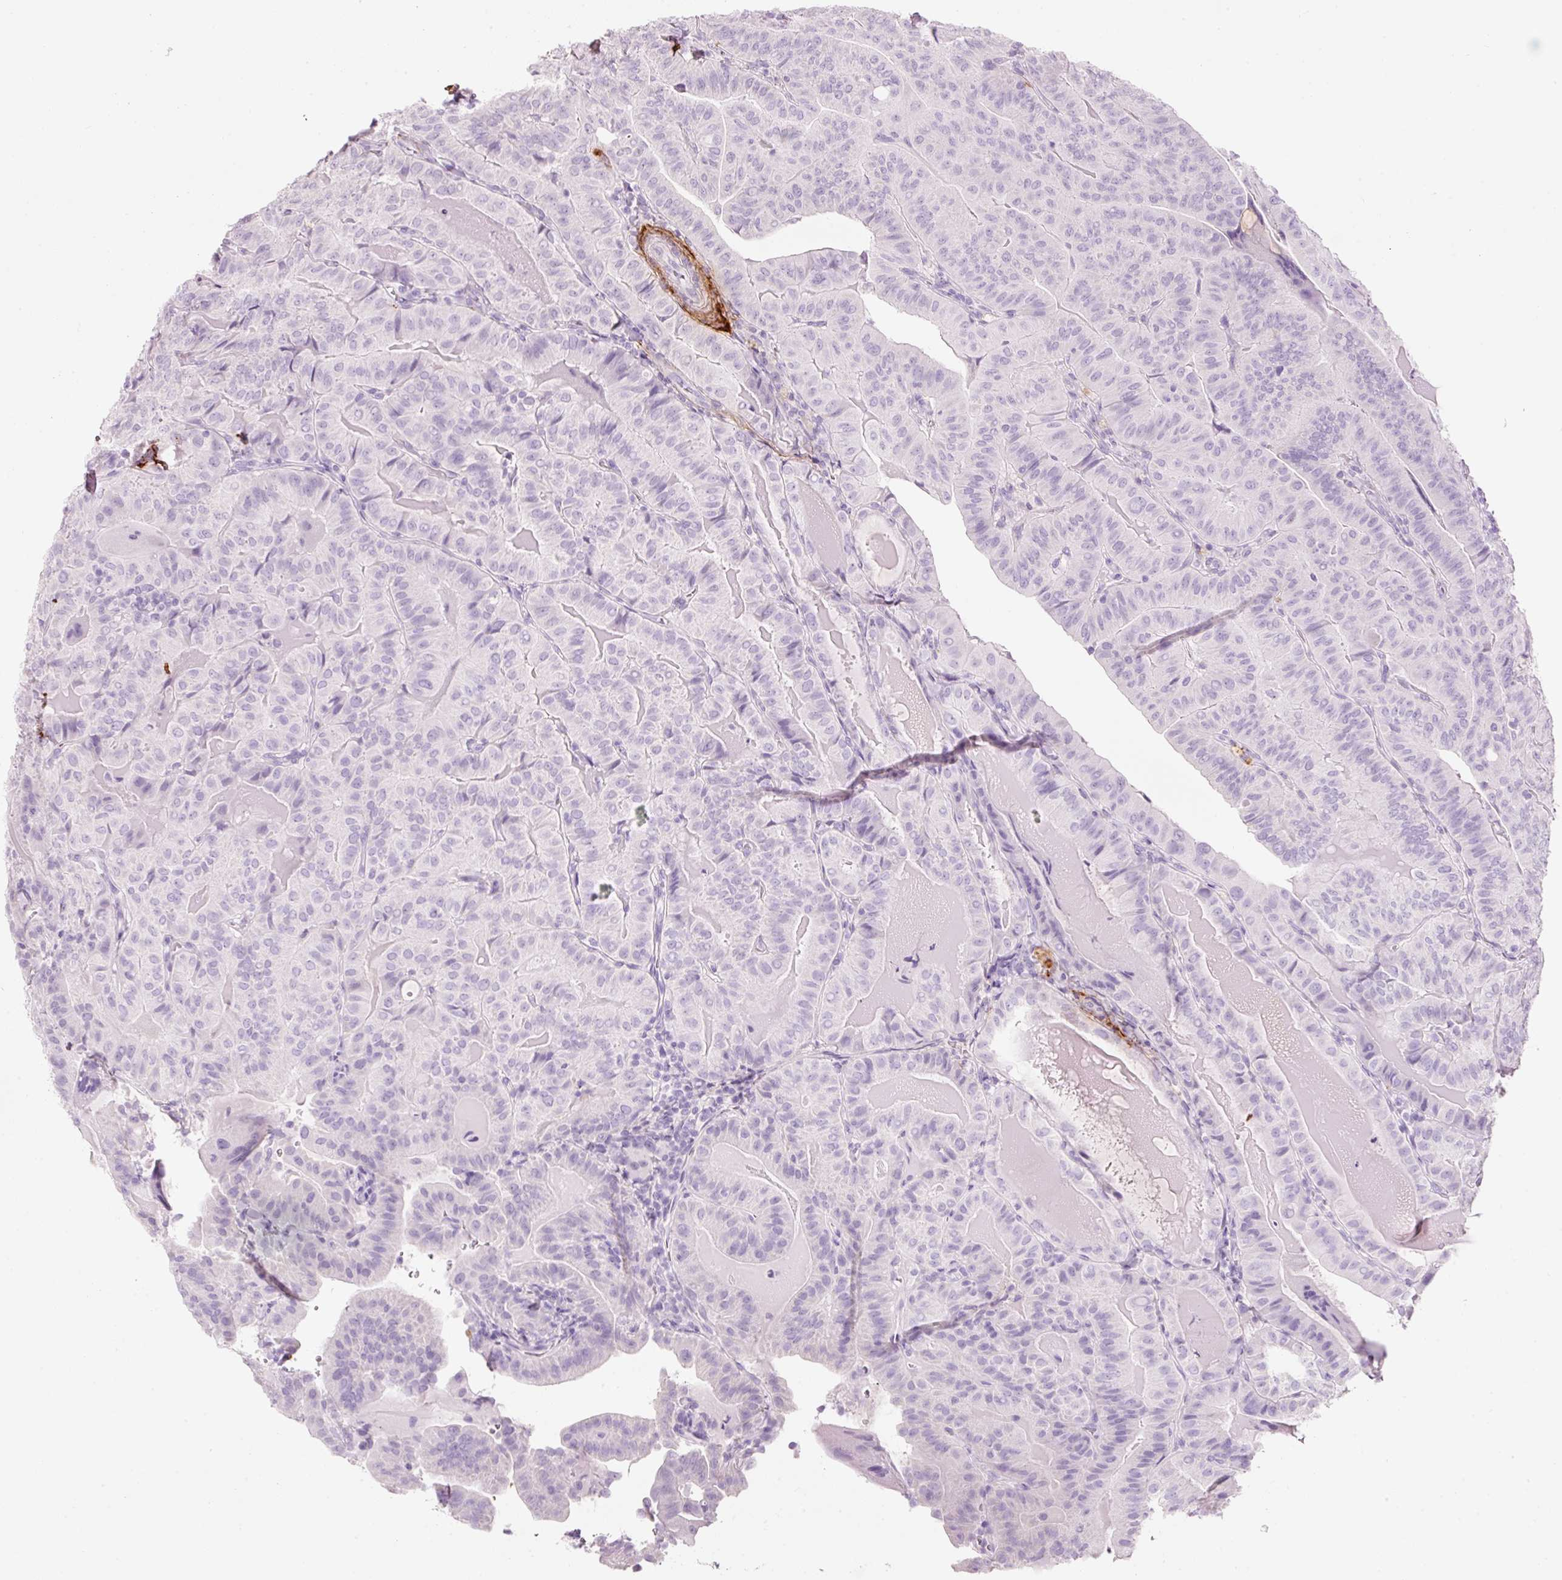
{"staining": {"intensity": "negative", "quantity": "none", "location": "none"}, "tissue": "thyroid cancer", "cell_type": "Tumor cells", "image_type": "cancer", "snomed": [{"axis": "morphology", "description": "Papillary adenocarcinoma, NOS"}, {"axis": "topography", "description": "Thyroid gland"}], "caption": "High power microscopy histopathology image of an immunohistochemistry histopathology image of papillary adenocarcinoma (thyroid), revealing no significant positivity in tumor cells.", "gene": "MFAP4", "patient": {"sex": "female", "age": 68}}